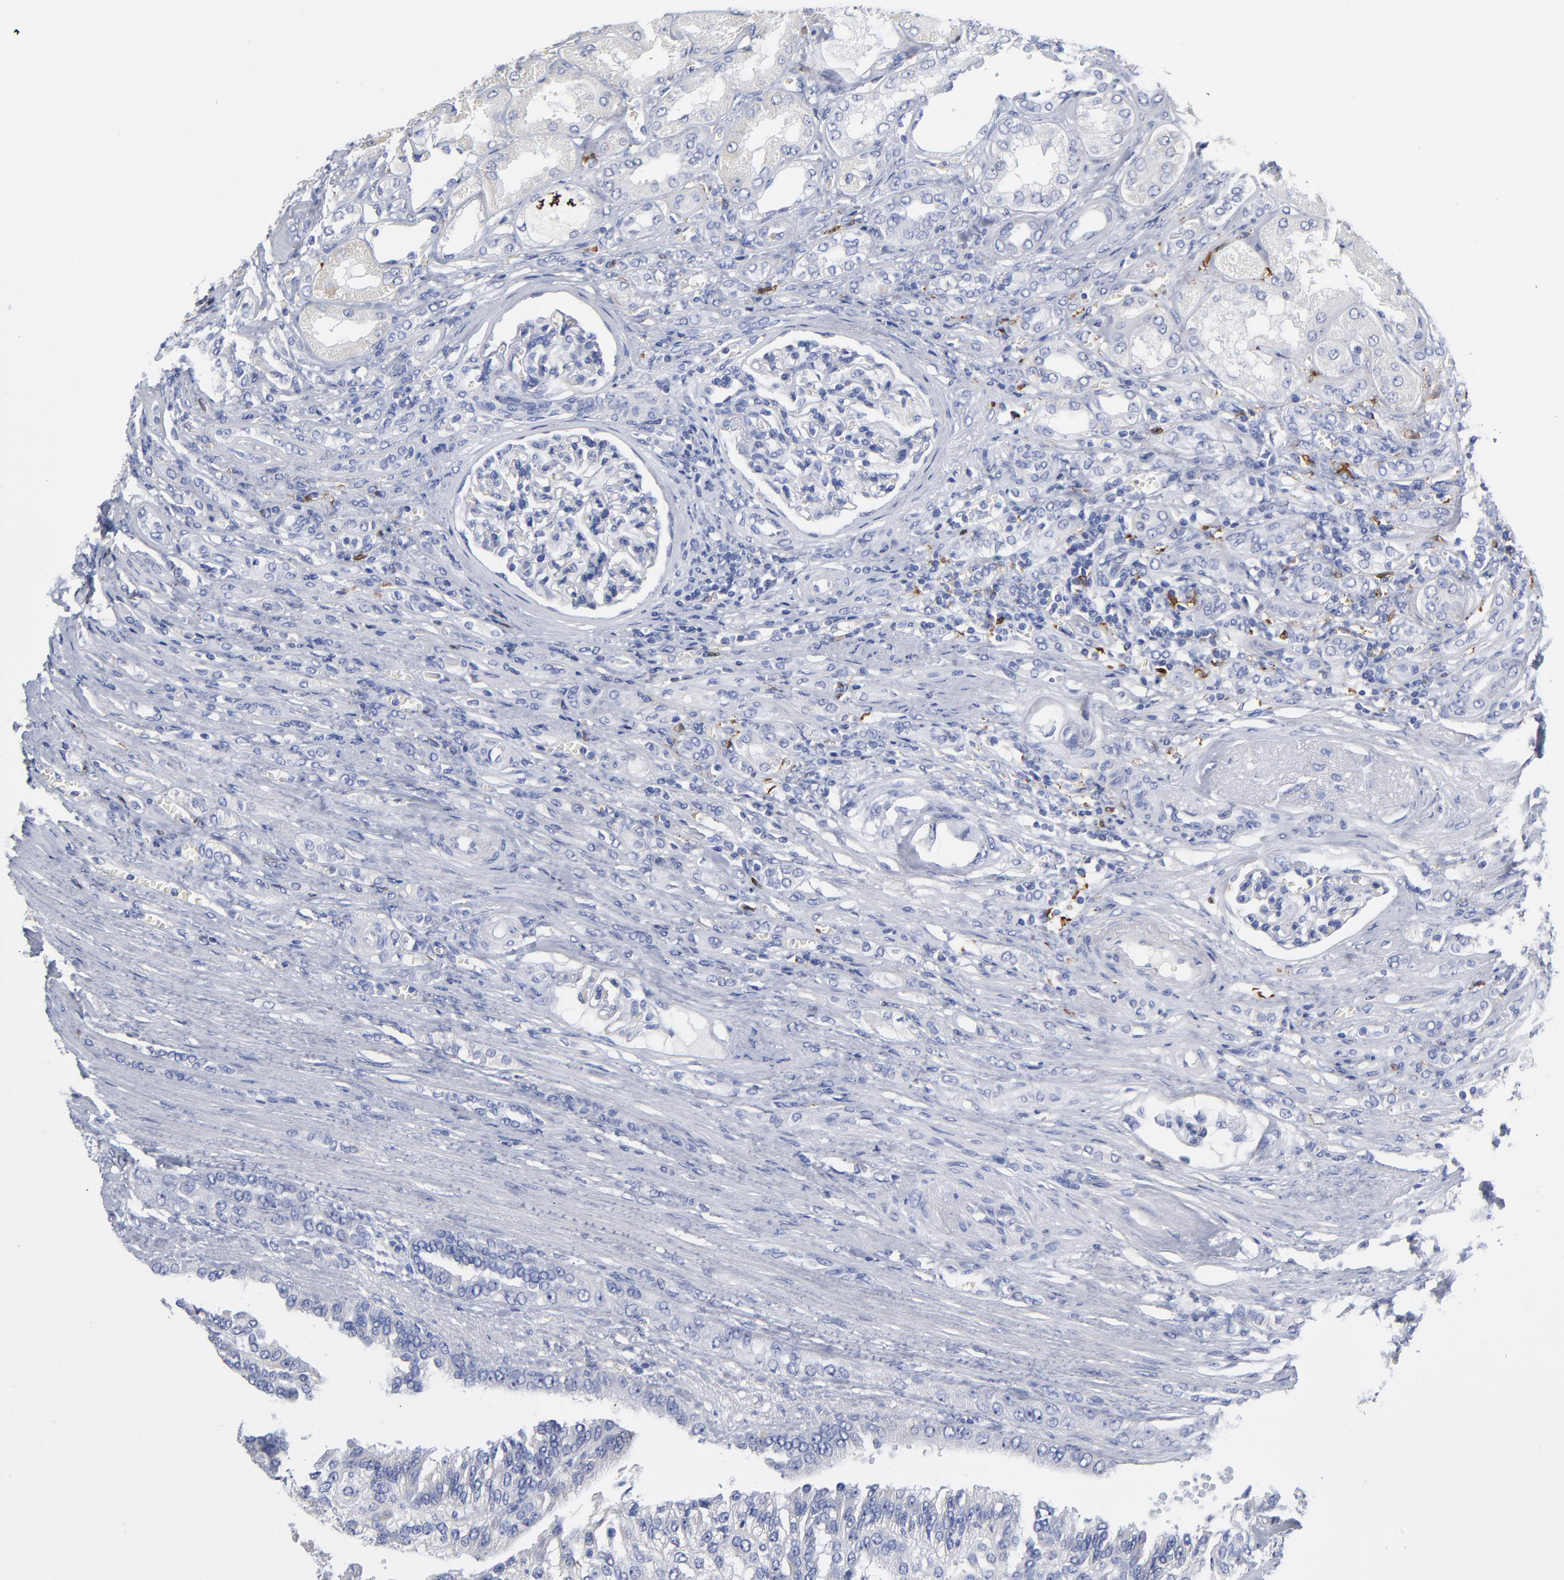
{"staining": {"intensity": "negative", "quantity": "none", "location": "none"}, "tissue": "renal cancer", "cell_type": "Tumor cells", "image_type": "cancer", "snomed": [{"axis": "morphology", "description": "Adenocarcinoma, NOS"}, {"axis": "topography", "description": "Kidney"}], "caption": "The micrograph displays no significant expression in tumor cells of adenocarcinoma (renal).", "gene": "PTP4A1", "patient": {"sex": "male", "age": 46}}